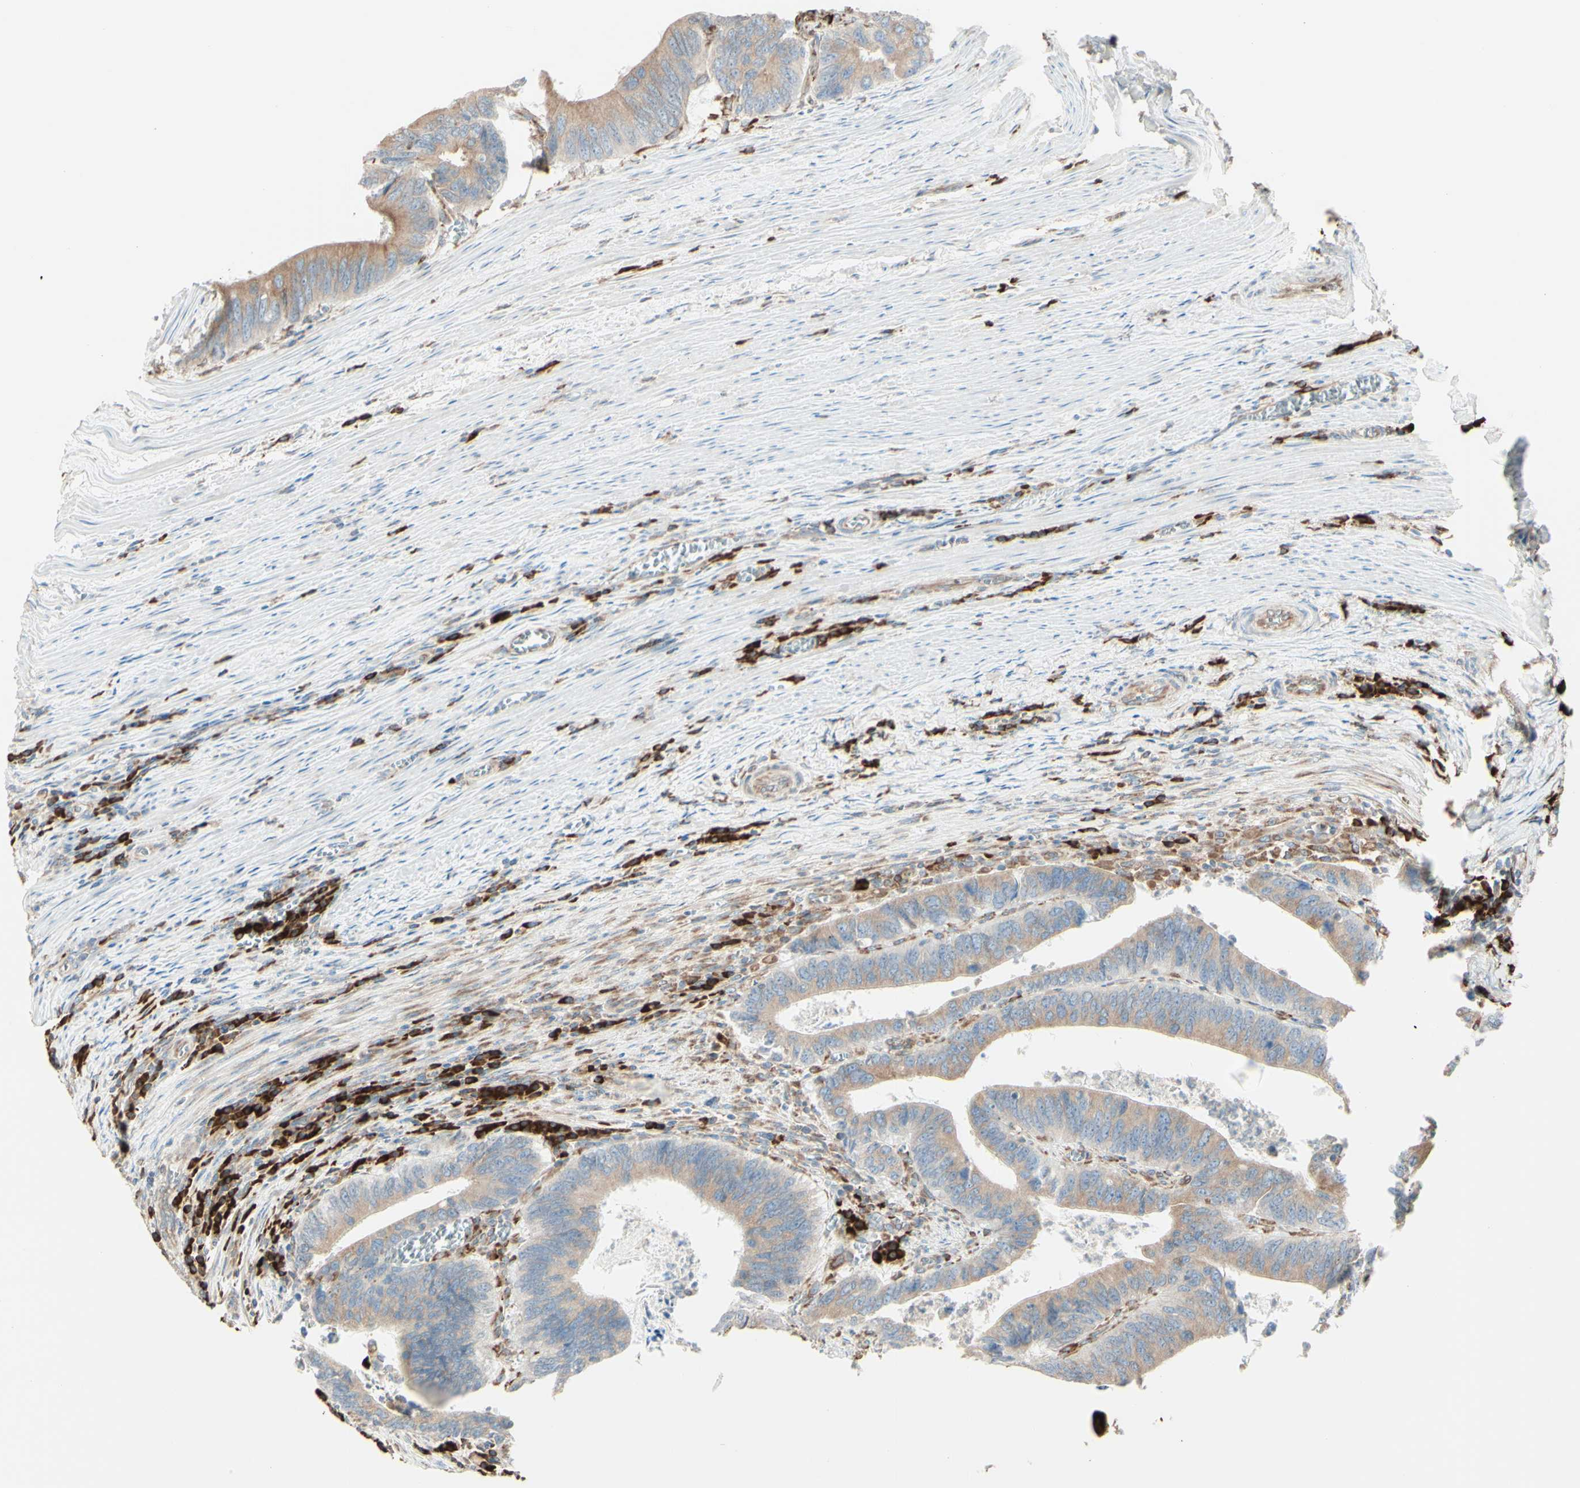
{"staining": {"intensity": "weak", "quantity": ">75%", "location": "cytoplasmic/membranous"}, "tissue": "colorectal cancer", "cell_type": "Tumor cells", "image_type": "cancer", "snomed": [{"axis": "morphology", "description": "Adenocarcinoma, NOS"}, {"axis": "topography", "description": "Colon"}], "caption": "A low amount of weak cytoplasmic/membranous expression is appreciated in approximately >75% of tumor cells in colorectal cancer tissue.", "gene": "DNAJB11", "patient": {"sex": "male", "age": 72}}